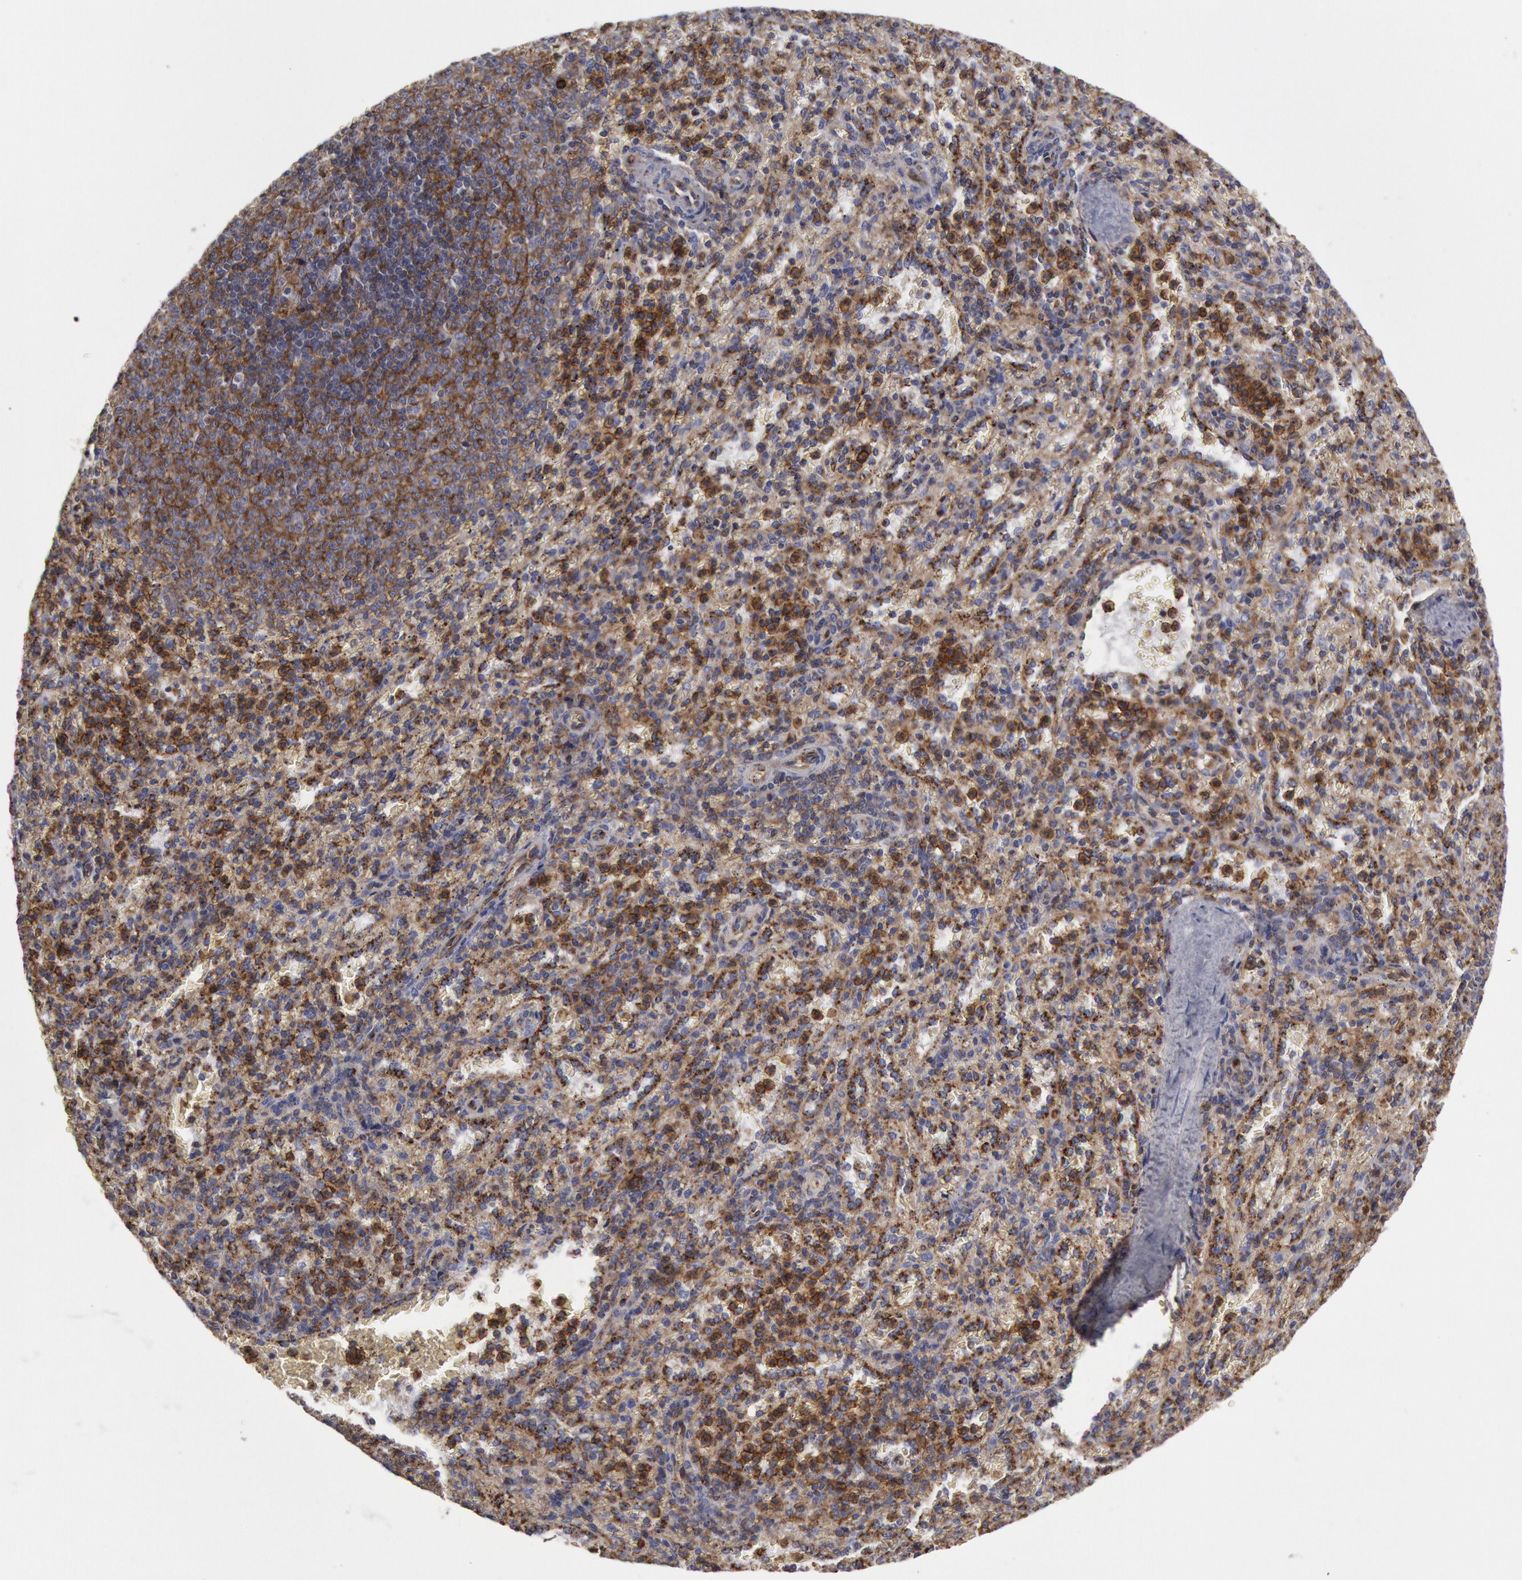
{"staining": {"intensity": "moderate", "quantity": "25%-75%", "location": "cytoplasmic/membranous"}, "tissue": "spleen", "cell_type": "Cells in red pulp", "image_type": "normal", "snomed": [{"axis": "morphology", "description": "Normal tissue, NOS"}, {"axis": "topography", "description": "Spleen"}], "caption": "Cells in red pulp exhibit moderate cytoplasmic/membranous positivity in approximately 25%-75% of cells in benign spleen. The protein of interest is stained brown, and the nuclei are stained in blue (DAB IHC with brightfield microscopy, high magnification).", "gene": "FLOT1", "patient": {"sex": "female", "age": 21}}